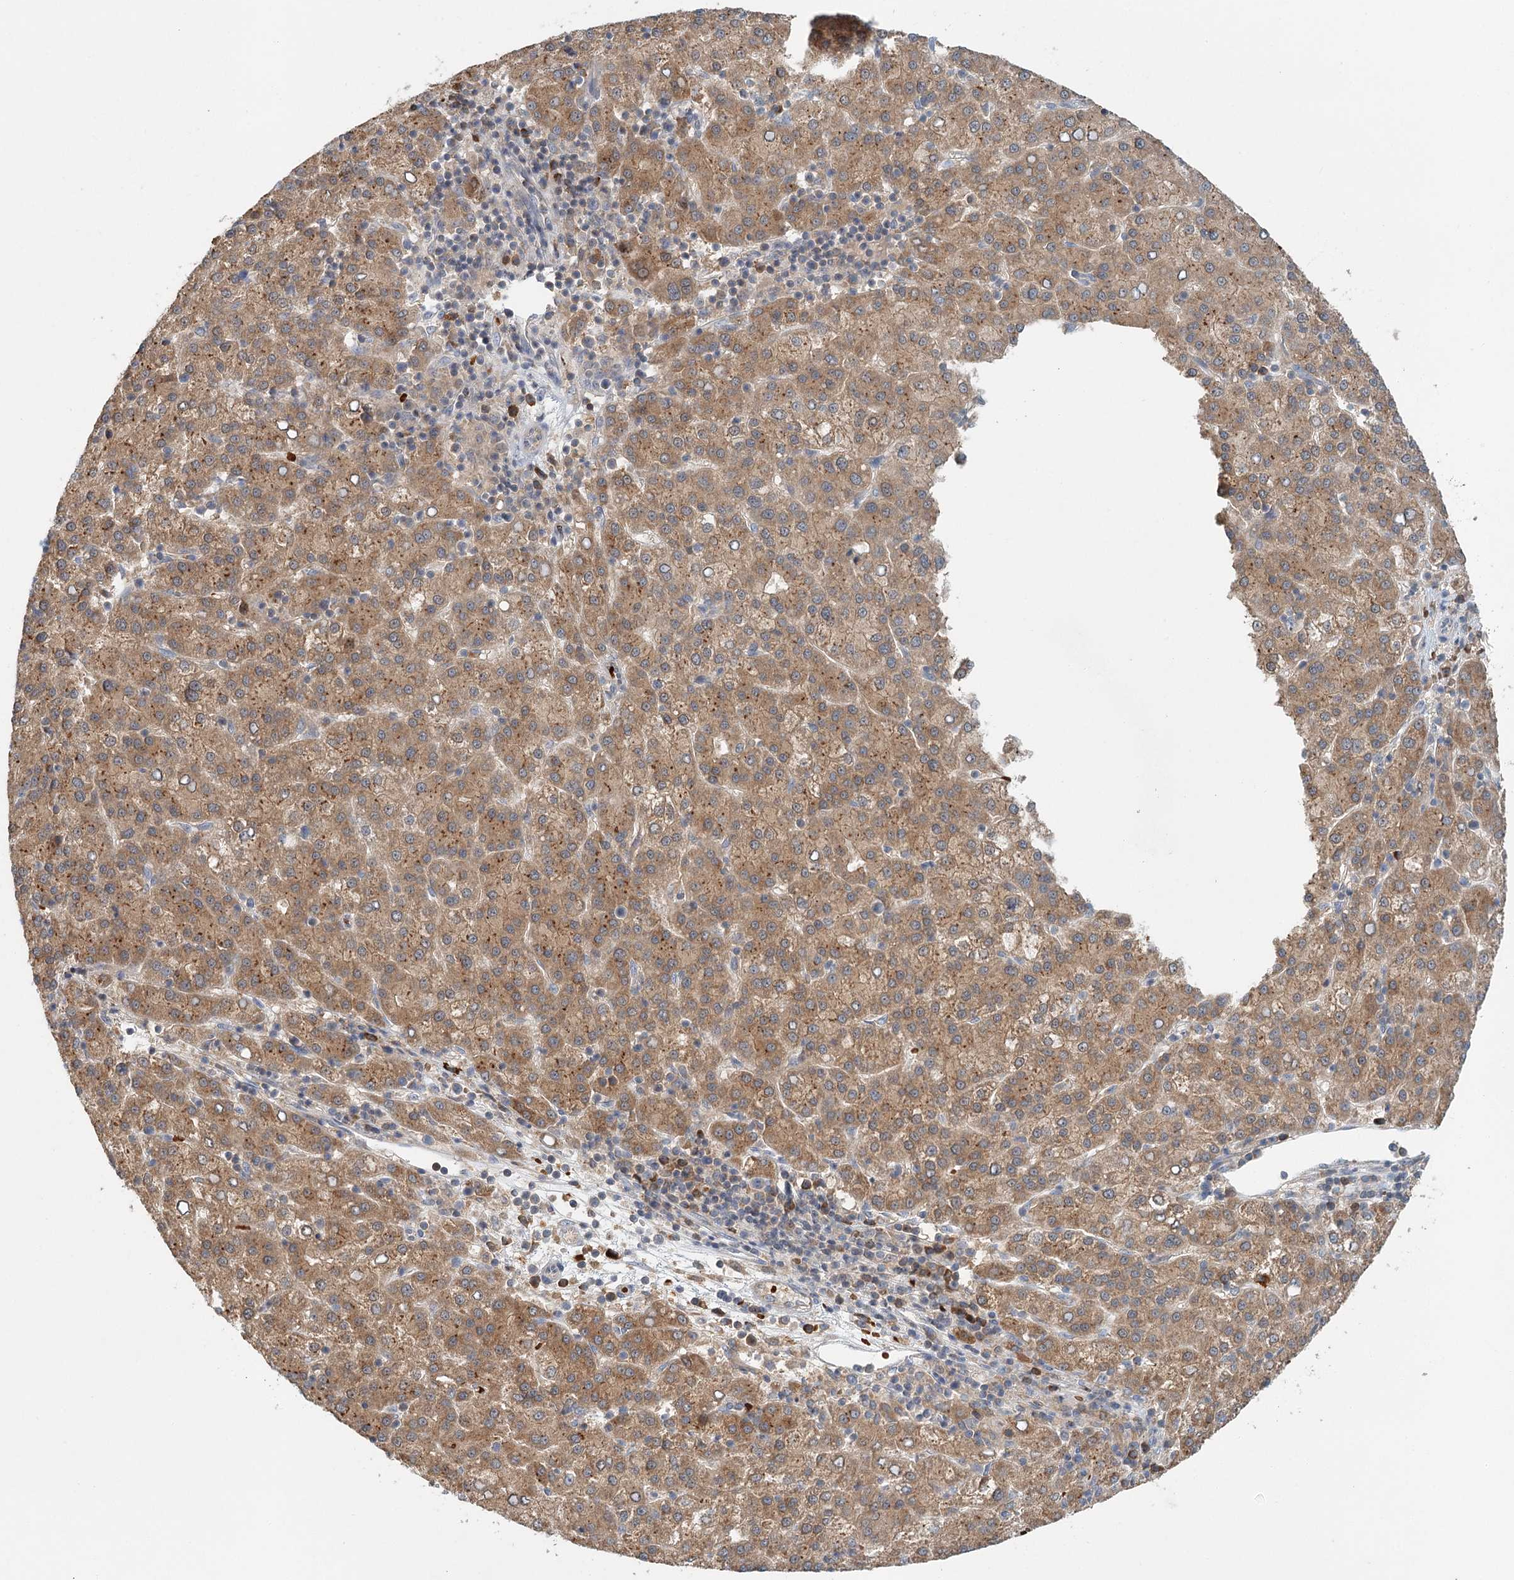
{"staining": {"intensity": "moderate", "quantity": ">75%", "location": "cytoplasmic/membranous"}, "tissue": "liver cancer", "cell_type": "Tumor cells", "image_type": "cancer", "snomed": [{"axis": "morphology", "description": "Carcinoma, Hepatocellular, NOS"}, {"axis": "topography", "description": "Liver"}], "caption": "IHC micrograph of neoplastic tissue: human hepatocellular carcinoma (liver) stained using immunohistochemistry (IHC) demonstrates medium levels of moderate protein expression localized specifically in the cytoplasmic/membranous of tumor cells, appearing as a cytoplasmic/membranous brown color.", "gene": "ADK", "patient": {"sex": "female", "age": 58}}